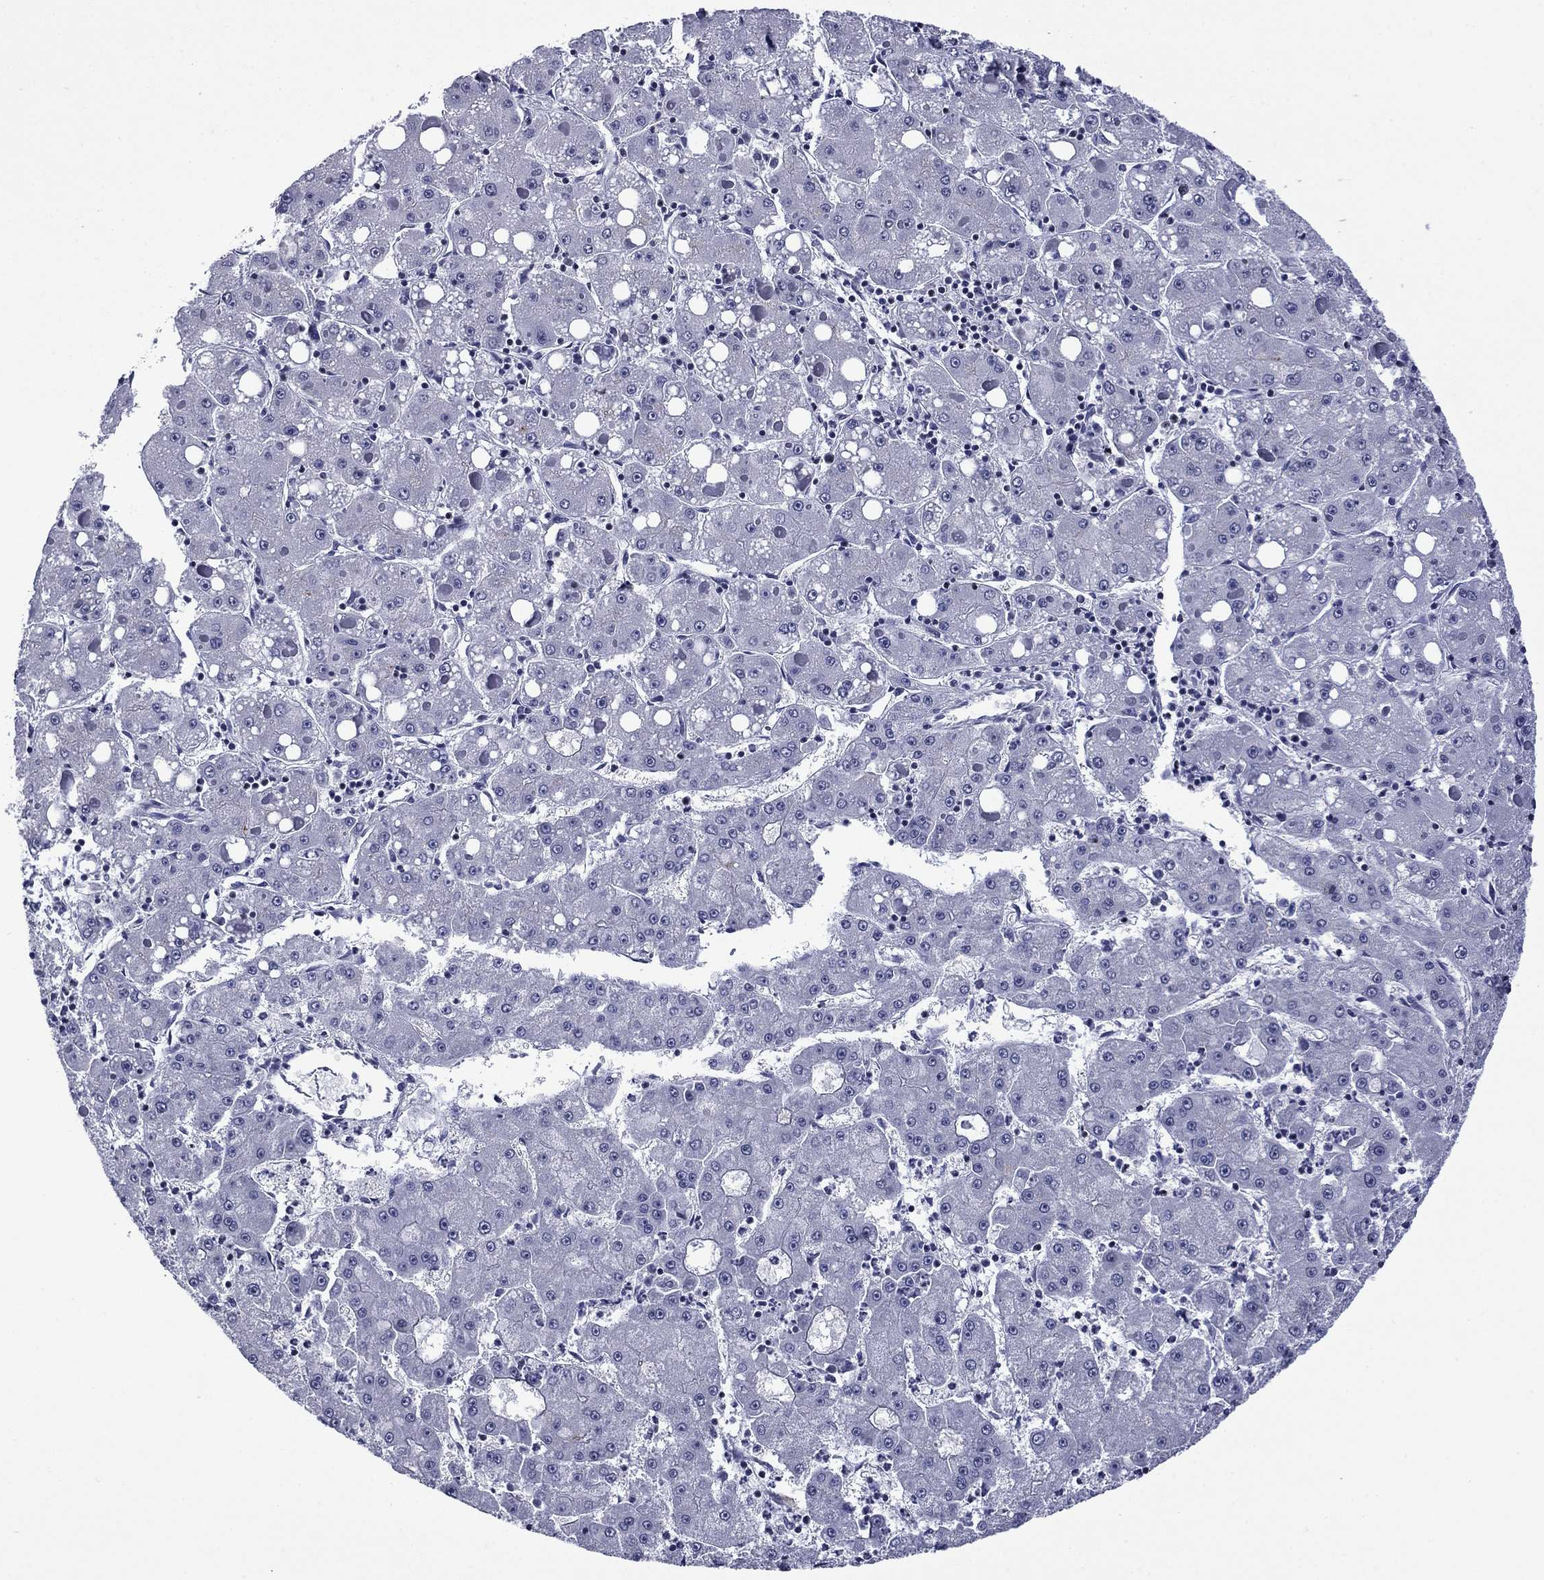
{"staining": {"intensity": "negative", "quantity": "none", "location": "none"}, "tissue": "liver cancer", "cell_type": "Tumor cells", "image_type": "cancer", "snomed": [{"axis": "morphology", "description": "Carcinoma, Hepatocellular, NOS"}, {"axis": "topography", "description": "Liver"}], "caption": "An IHC micrograph of liver hepatocellular carcinoma is shown. There is no staining in tumor cells of liver hepatocellular carcinoma. (Immunohistochemistry (ihc), brightfield microscopy, high magnification).", "gene": "IKZF3", "patient": {"sex": "male", "age": 73}}